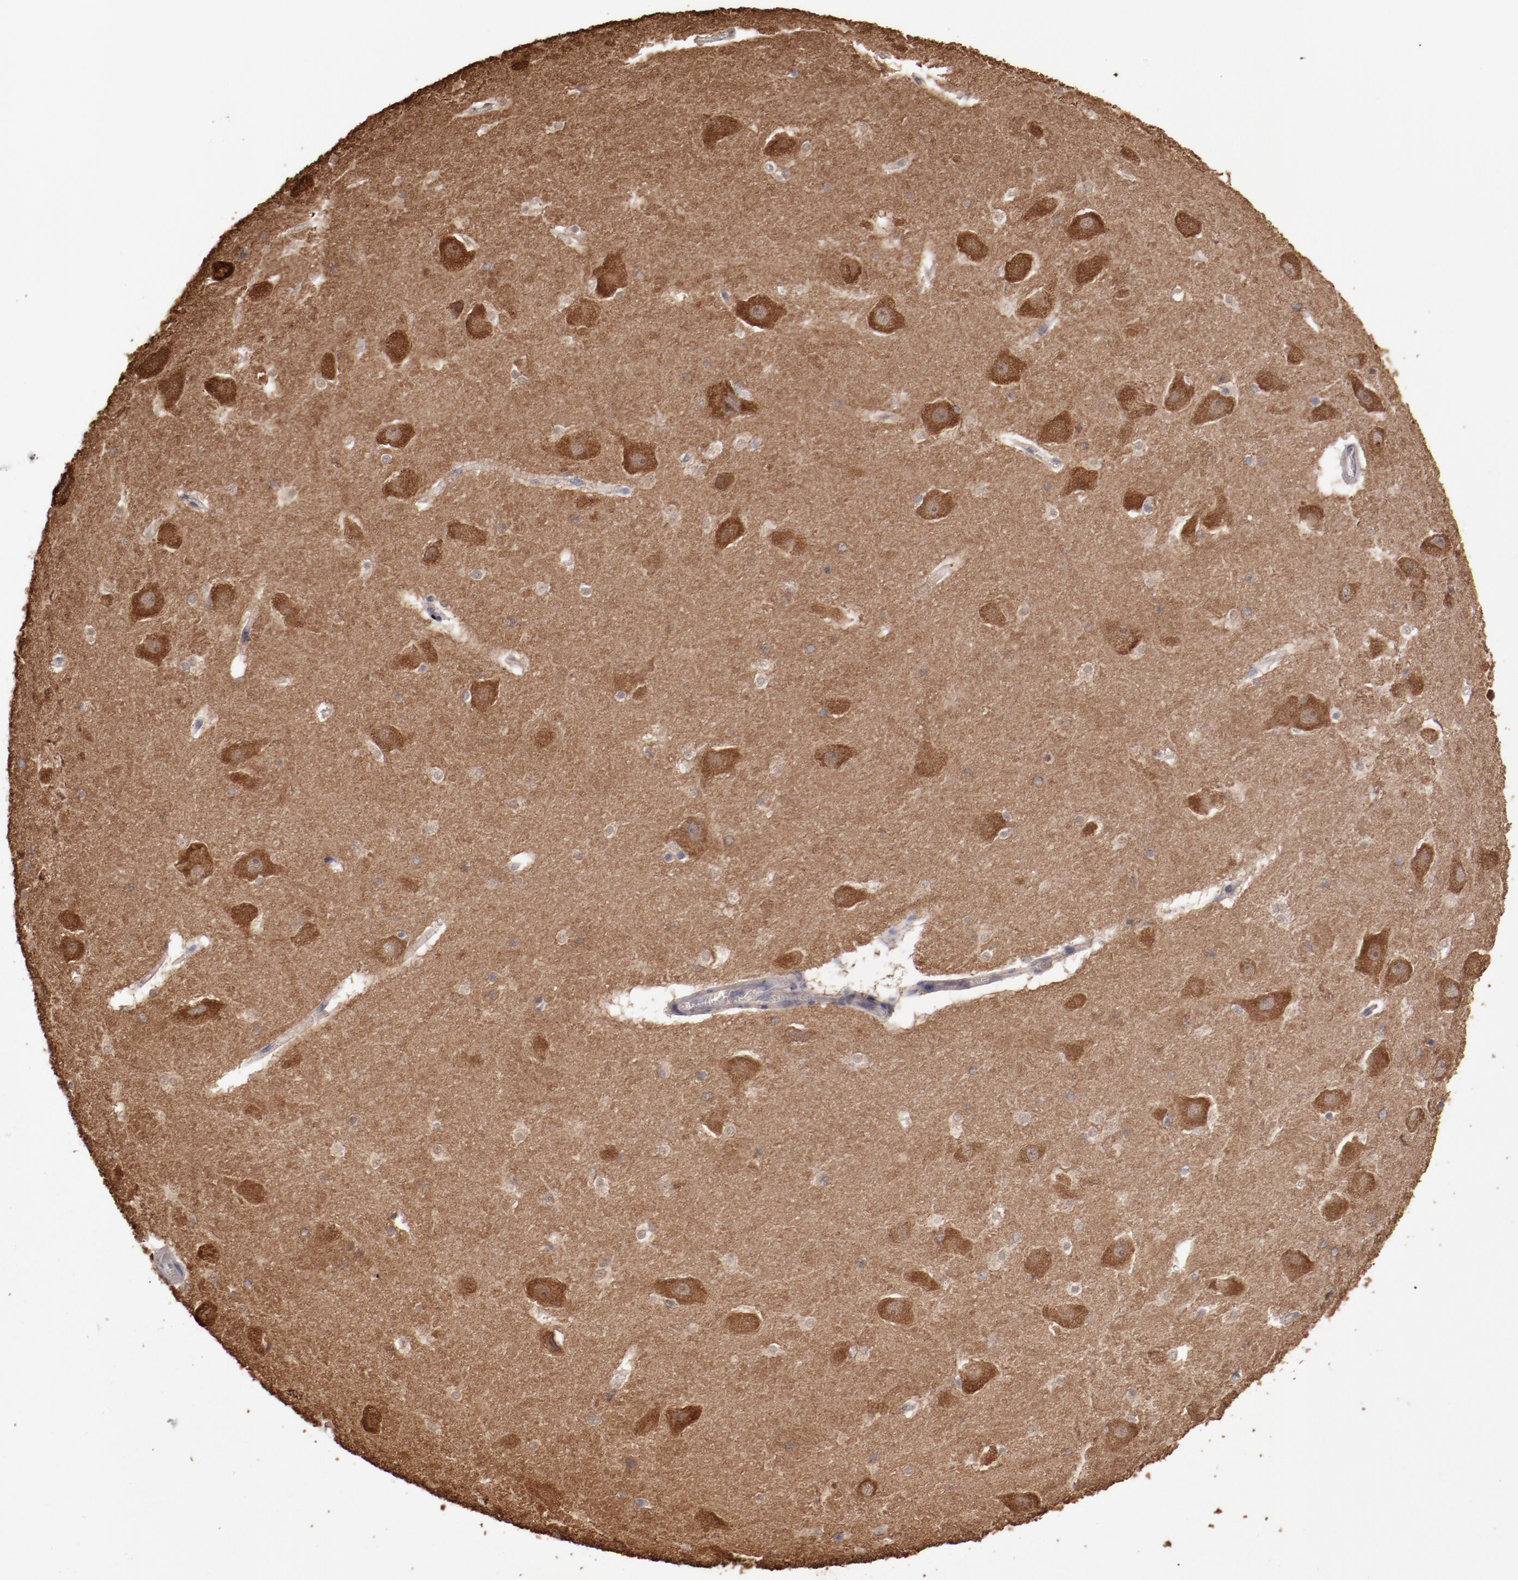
{"staining": {"intensity": "negative", "quantity": "none", "location": "none"}, "tissue": "hippocampus", "cell_type": "Glial cells", "image_type": "normal", "snomed": [{"axis": "morphology", "description": "Normal tissue, NOS"}, {"axis": "topography", "description": "Hippocampus"}], "caption": "High magnification brightfield microscopy of benign hippocampus stained with DAB (brown) and counterstained with hematoxylin (blue): glial cells show no significant expression. (Stains: DAB immunohistochemistry with hematoxylin counter stain, Microscopy: brightfield microscopy at high magnification).", "gene": "LRRC75B", "patient": {"sex": "male", "age": 45}}